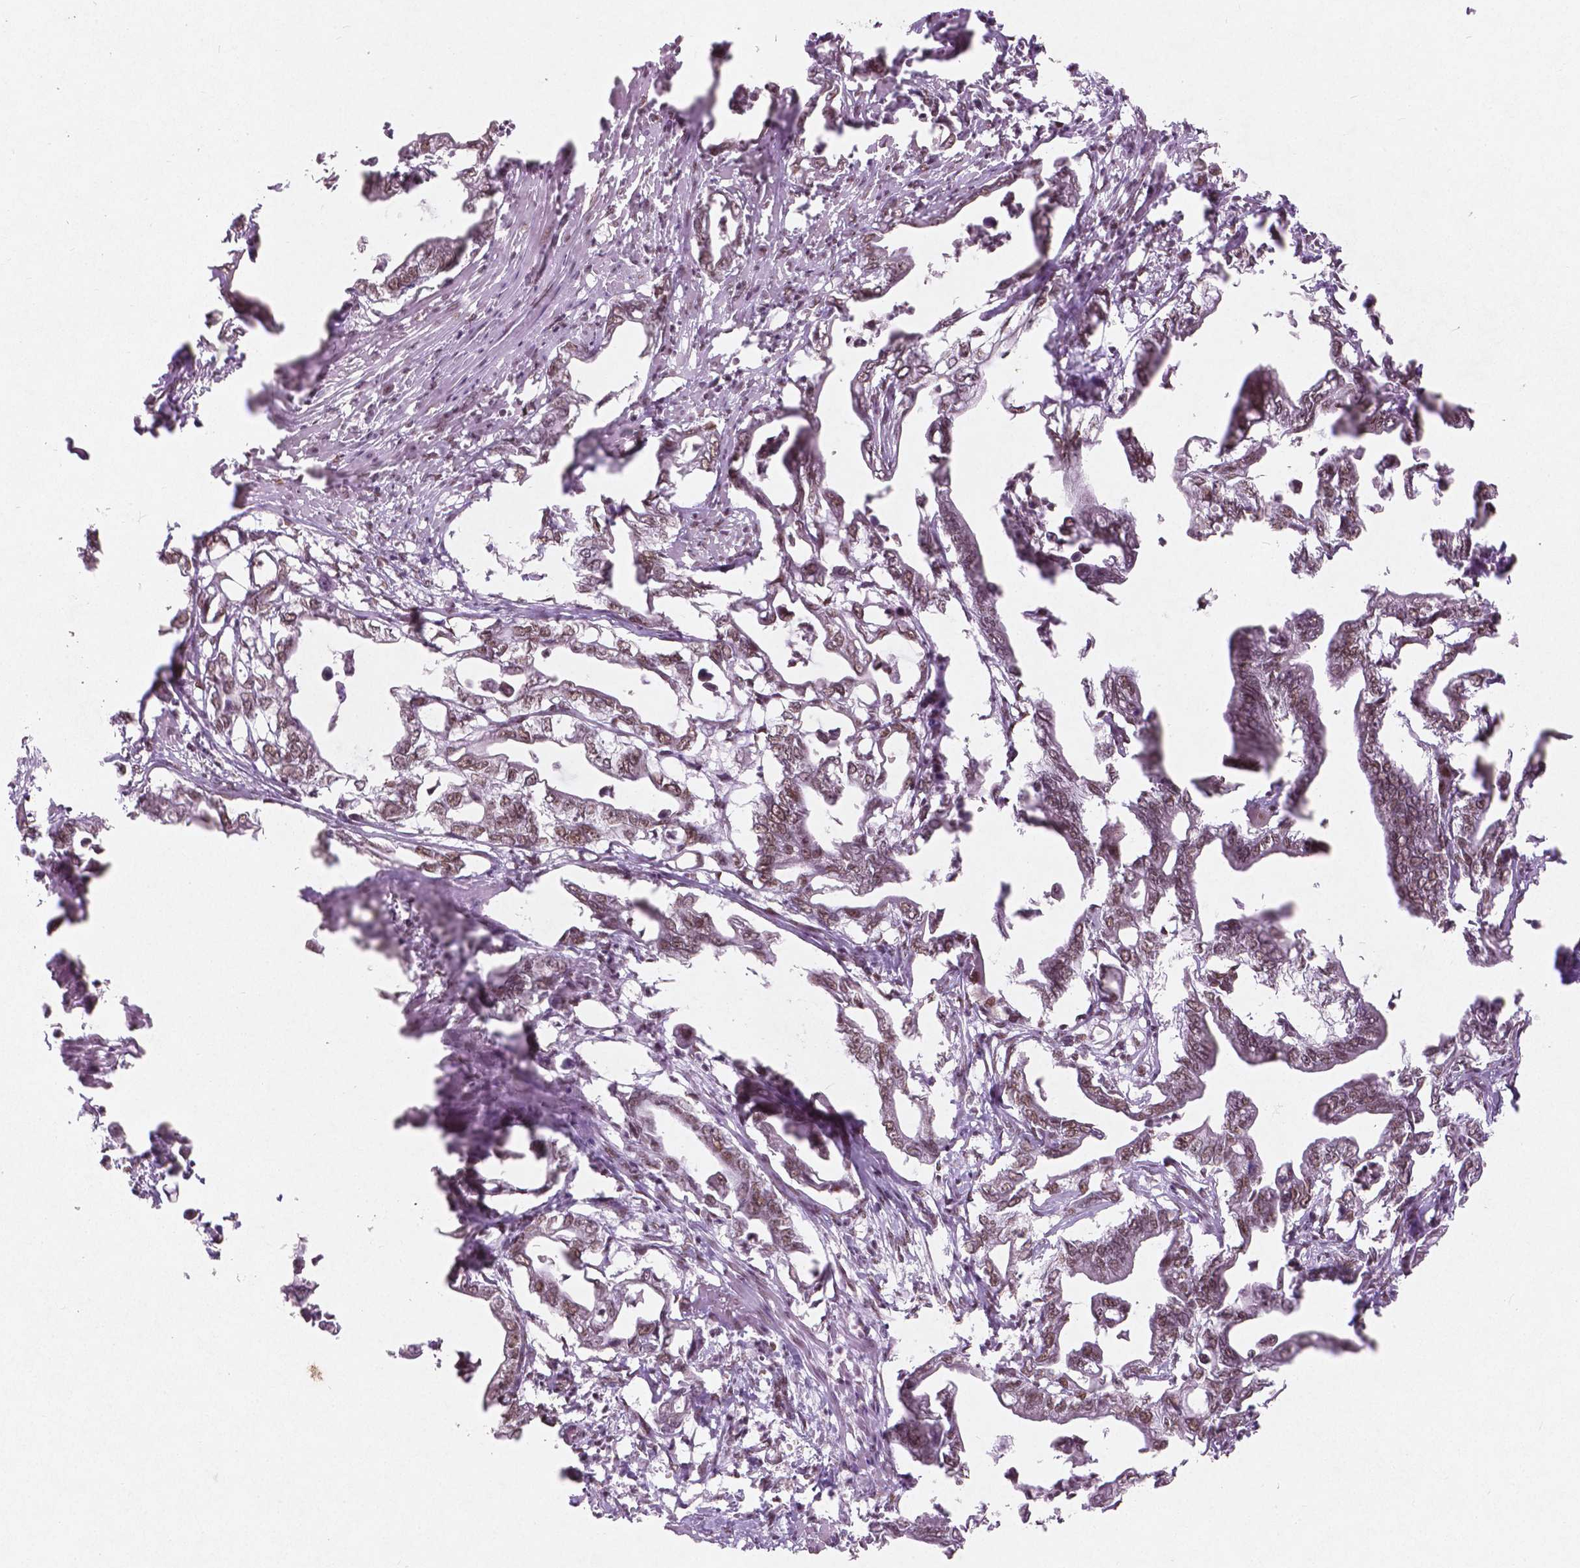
{"staining": {"intensity": "weak", "quantity": ">75%", "location": "nuclear"}, "tissue": "pancreatic cancer", "cell_type": "Tumor cells", "image_type": "cancer", "snomed": [{"axis": "morphology", "description": "Adenocarcinoma, NOS"}, {"axis": "topography", "description": "Pancreas"}], "caption": "Weak nuclear expression is seen in approximately >75% of tumor cells in pancreatic cancer (adenocarcinoma).", "gene": "BRD4", "patient": {"sex": "male", "age": 61}}